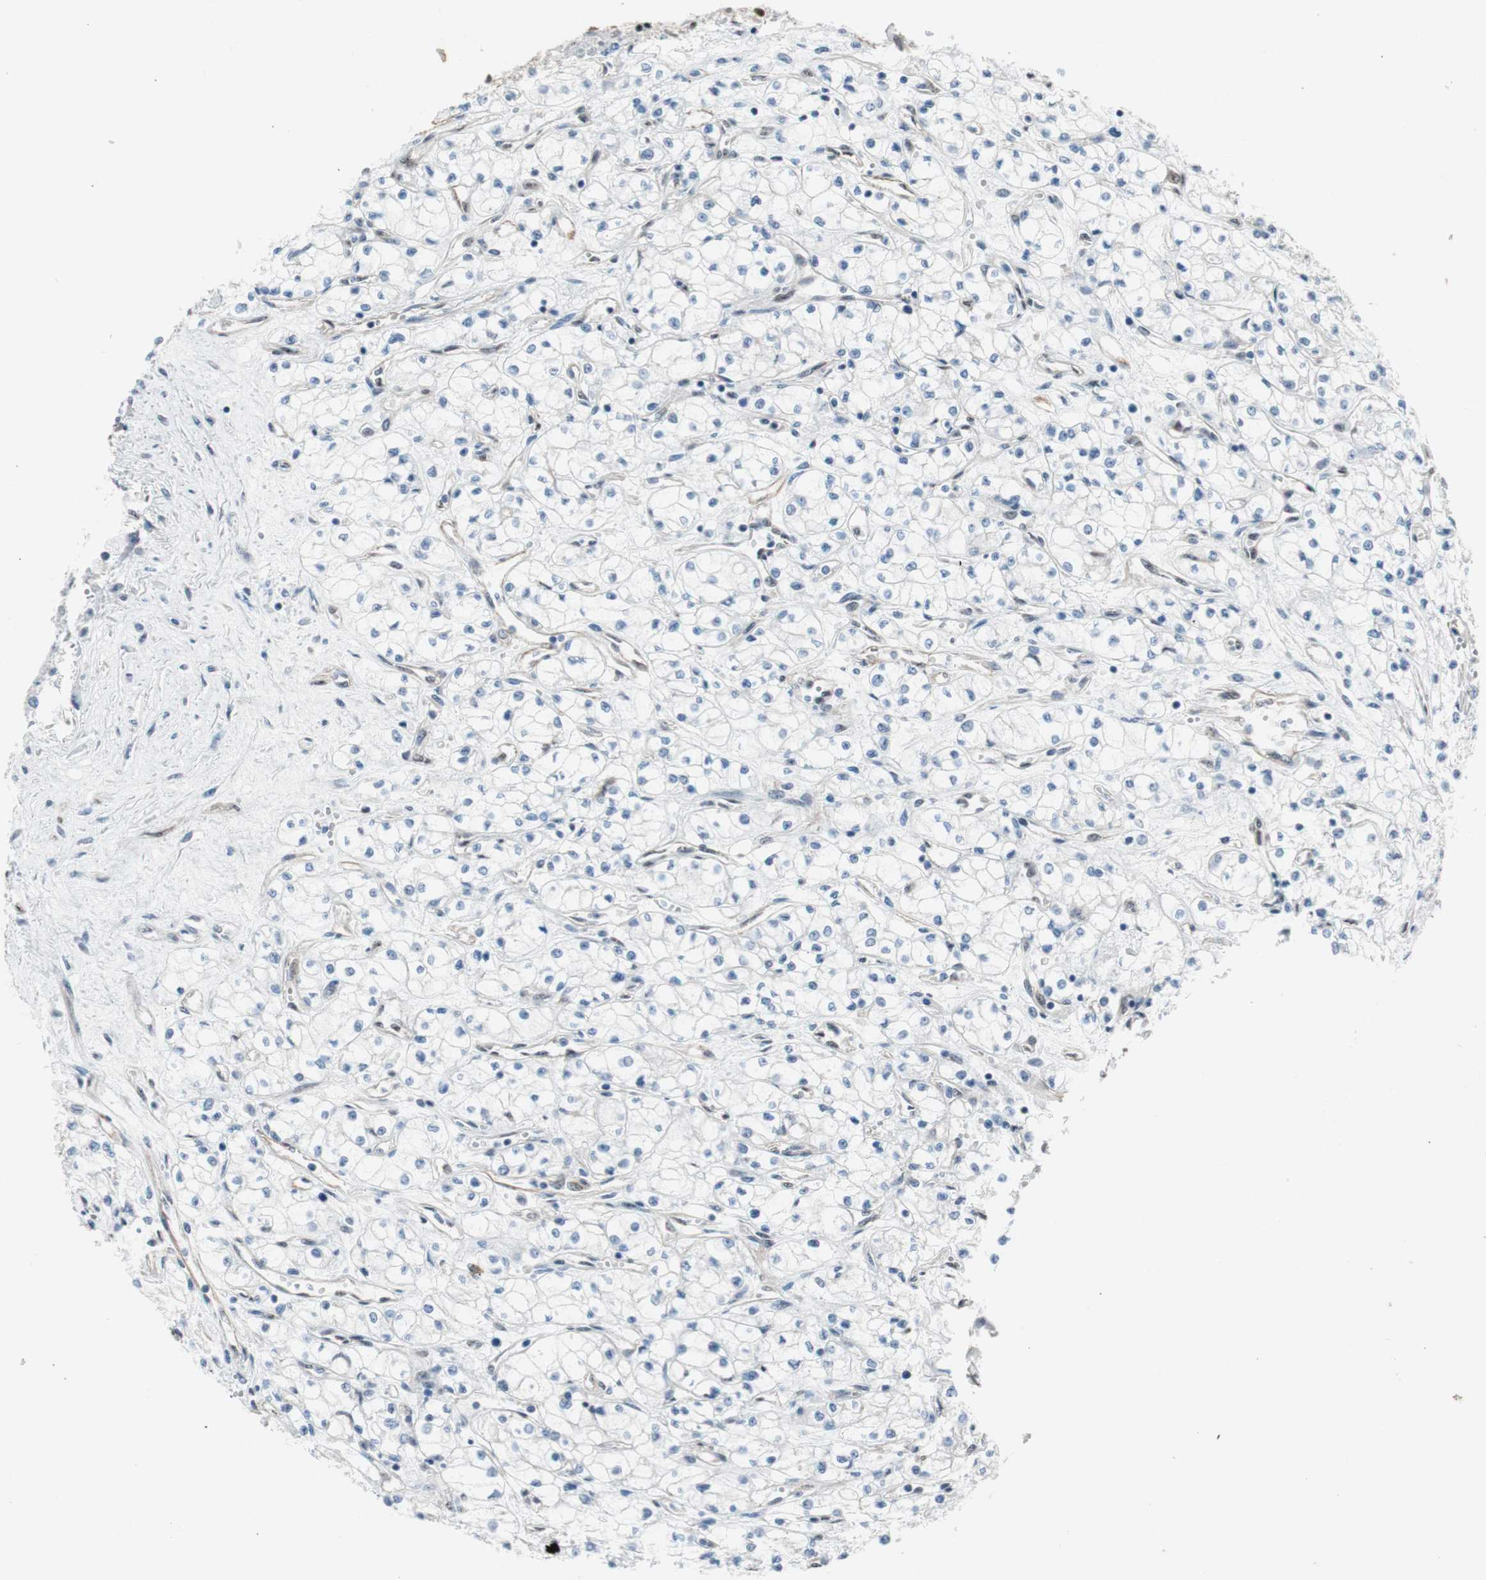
{"staining": {"intensity": "negative", "quantity": "none", "location": "none"}, "tissue": "renal cancer", "cell_type": "Tumor cells", "image_type": "cancer", "snomed": [{"axis": "morphology", "description": "Normal tissue, NOS"}, {"axis": "morphology", "description": "Adenocarcinoma, NOS"}, {"axis": "topography", "description": "Kidney"}], "caption": "There is no significant expression in tumor cells of adenocarcinoma (renal).", "gene": "PML", "patient": {"sex": "male", "age": 59}}